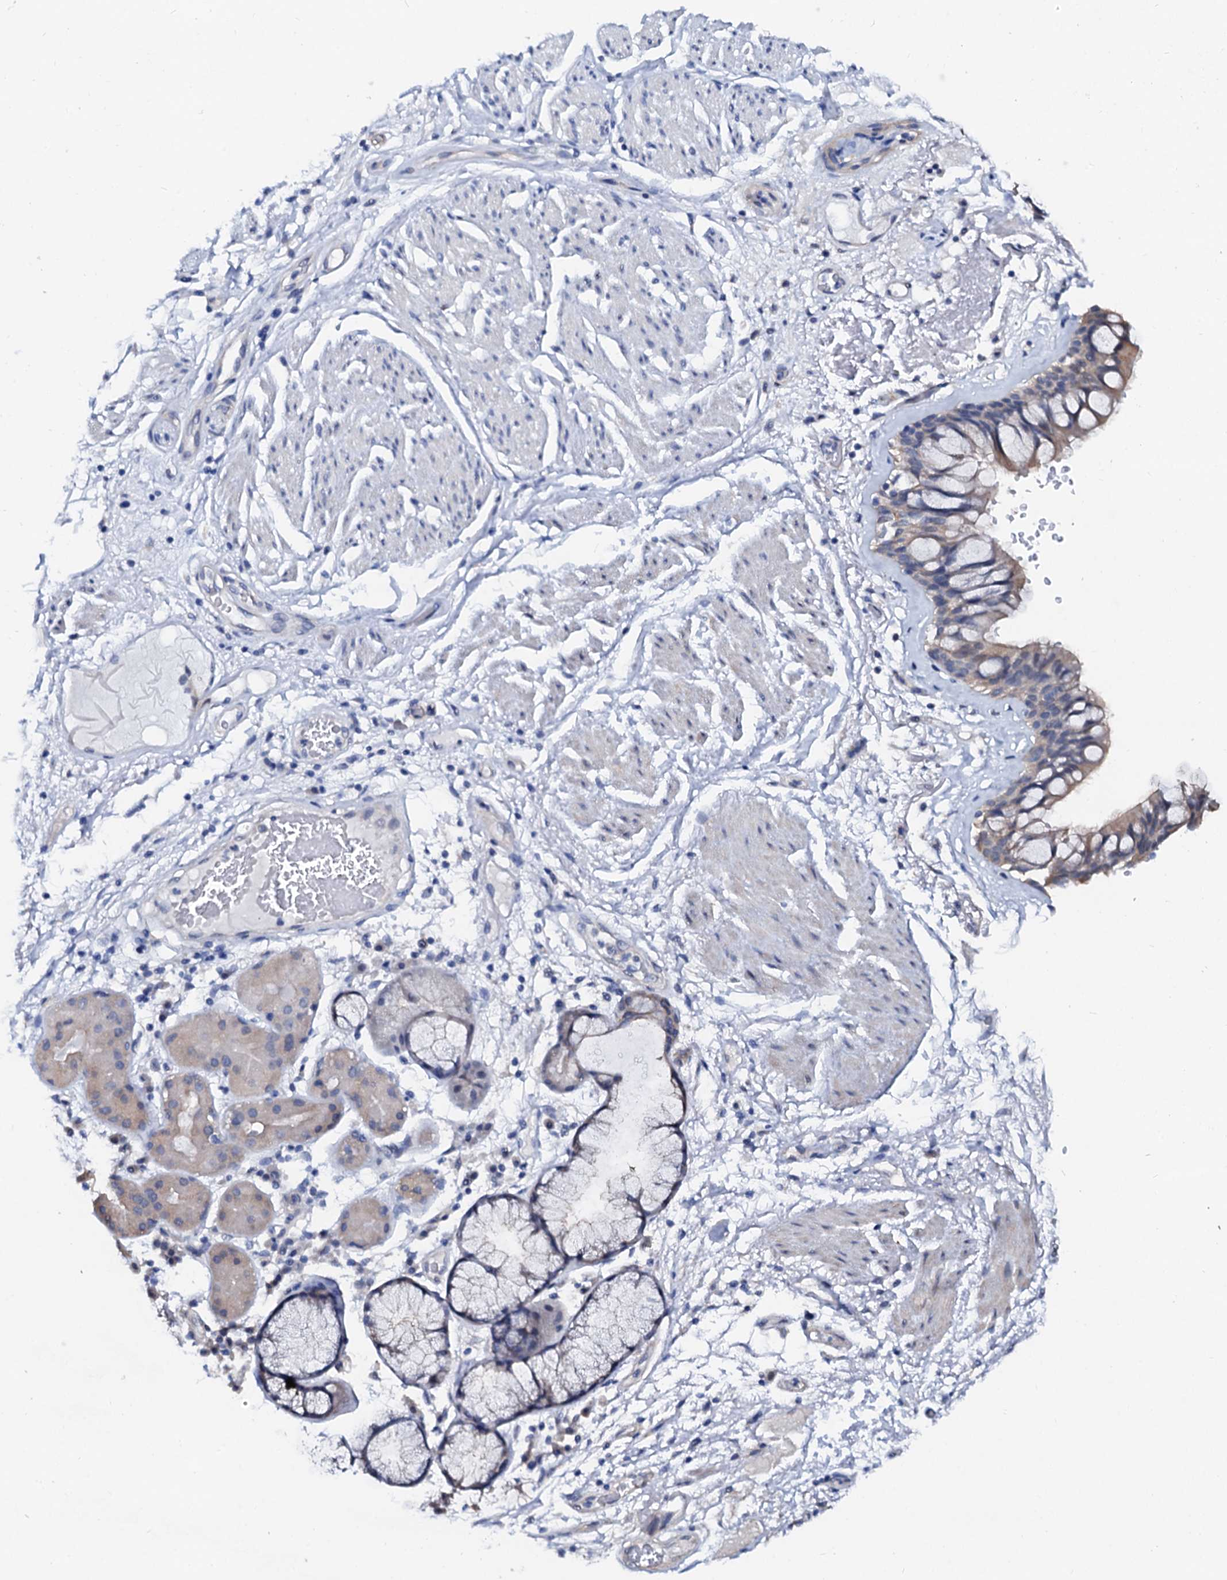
{"staining": {"intensity": "negative", "quantity": "none", "location": "none"}, "tissue": "adipose tissue", "cell_type": "Adipocytes", "image_type": "normal", "snomed": [{"axis": "morphology", "description": "Normal tissue, NOS"}, {"axis": "topography", "description": "Bronchus"}], "caption": "IHC of normal human adipose tissue exhibits no staining in adipocytes.", "gene": "CSN2", "patient": {"sex": "male", "age": 66}}